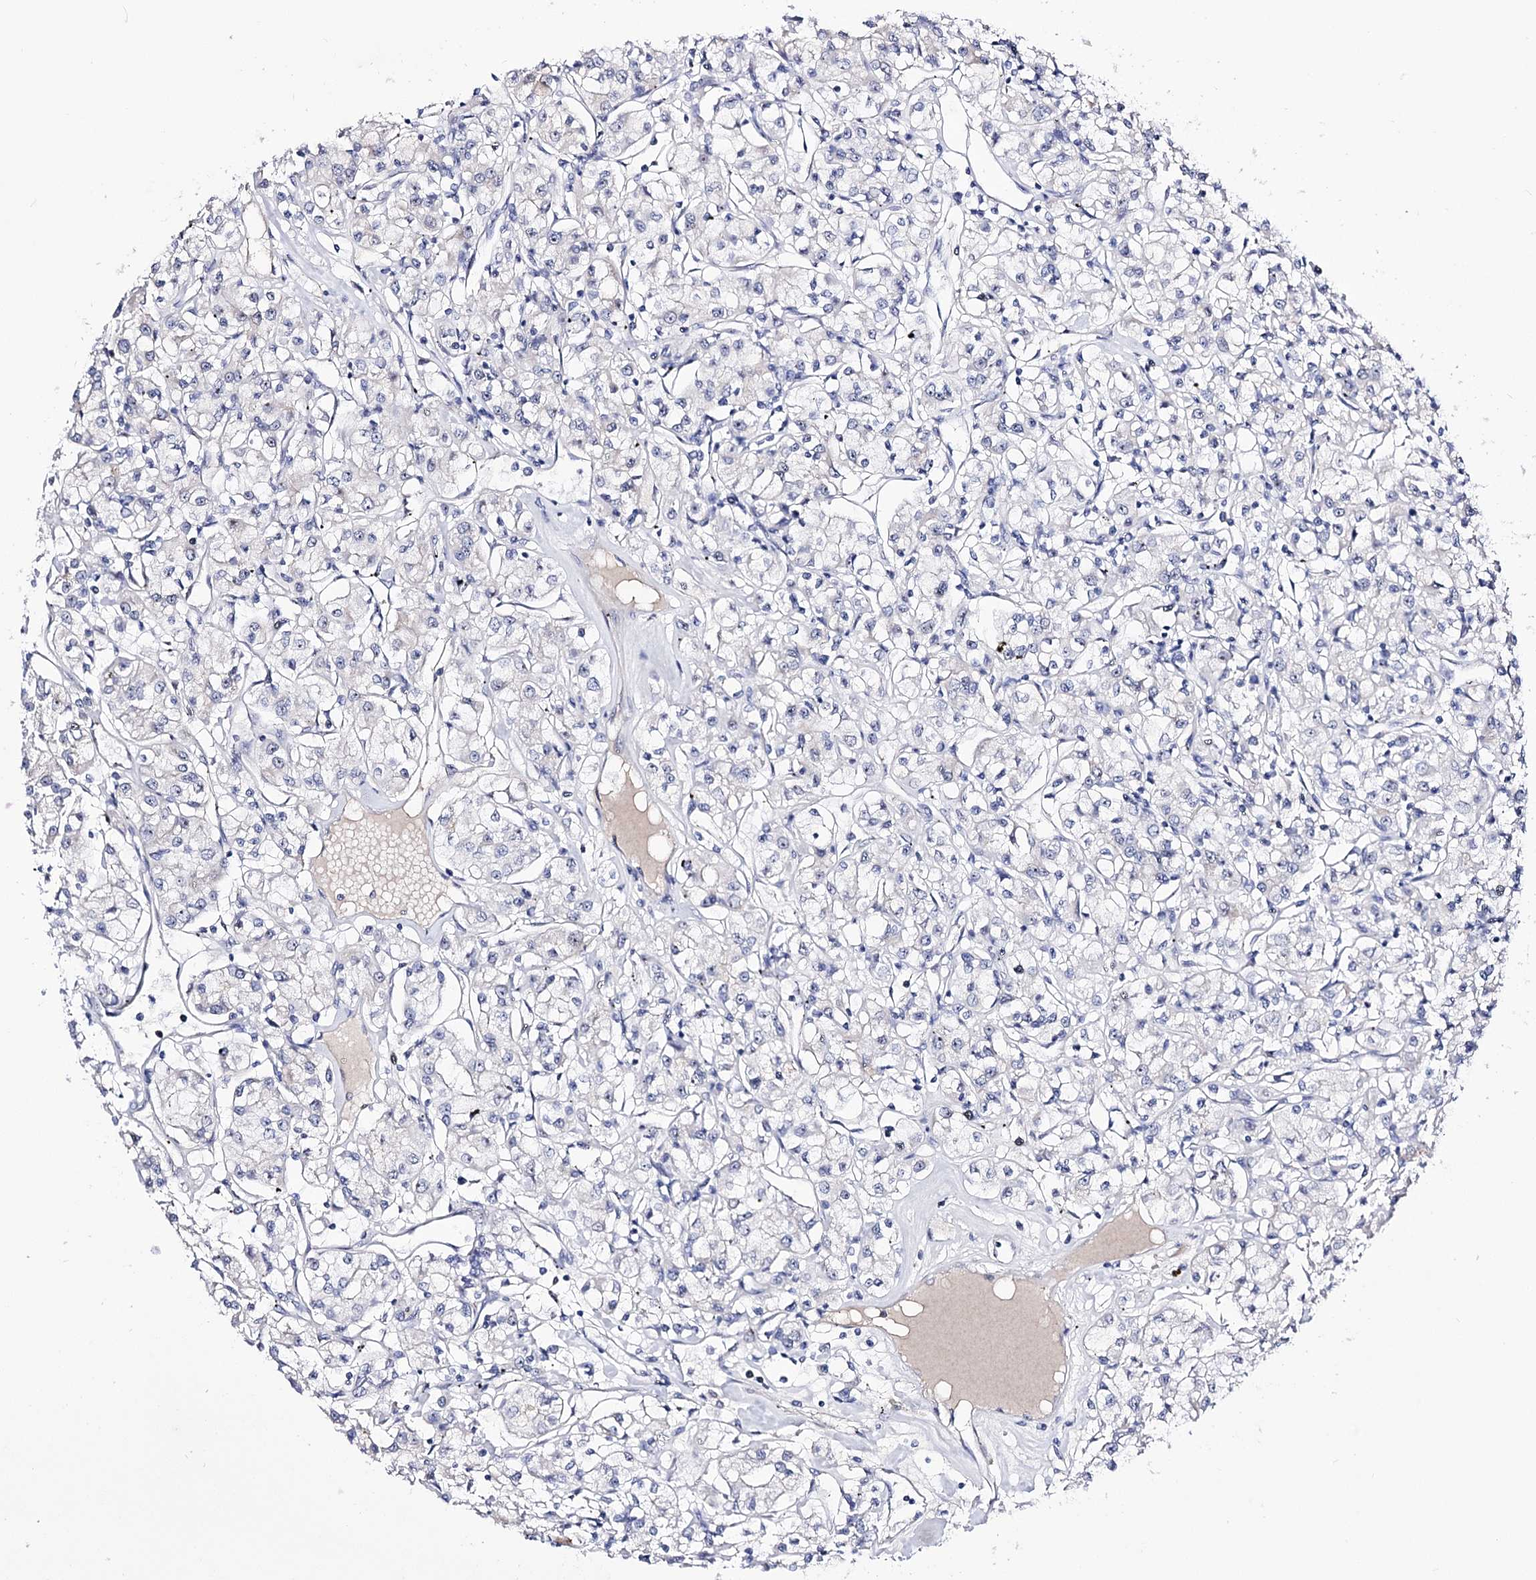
{"staining": {"intensity": "negative", "quantity": "none", "location": "none"}, "tissue": "renal cancer", "cell_type": "Tumor cells", "image_type": "cancer", "snomed": [{"axis": "morphology", "description": "Adenocarcinoma, NOS"}, {"axis": "topography", "description": "Kidney"}], "caption": "Immunohistochemical staining of human renal adenocarcinoma shows no significant expression in tumor cells.", "gene": "PCGF5", "patient": {"sex": "female", "age": 59}}